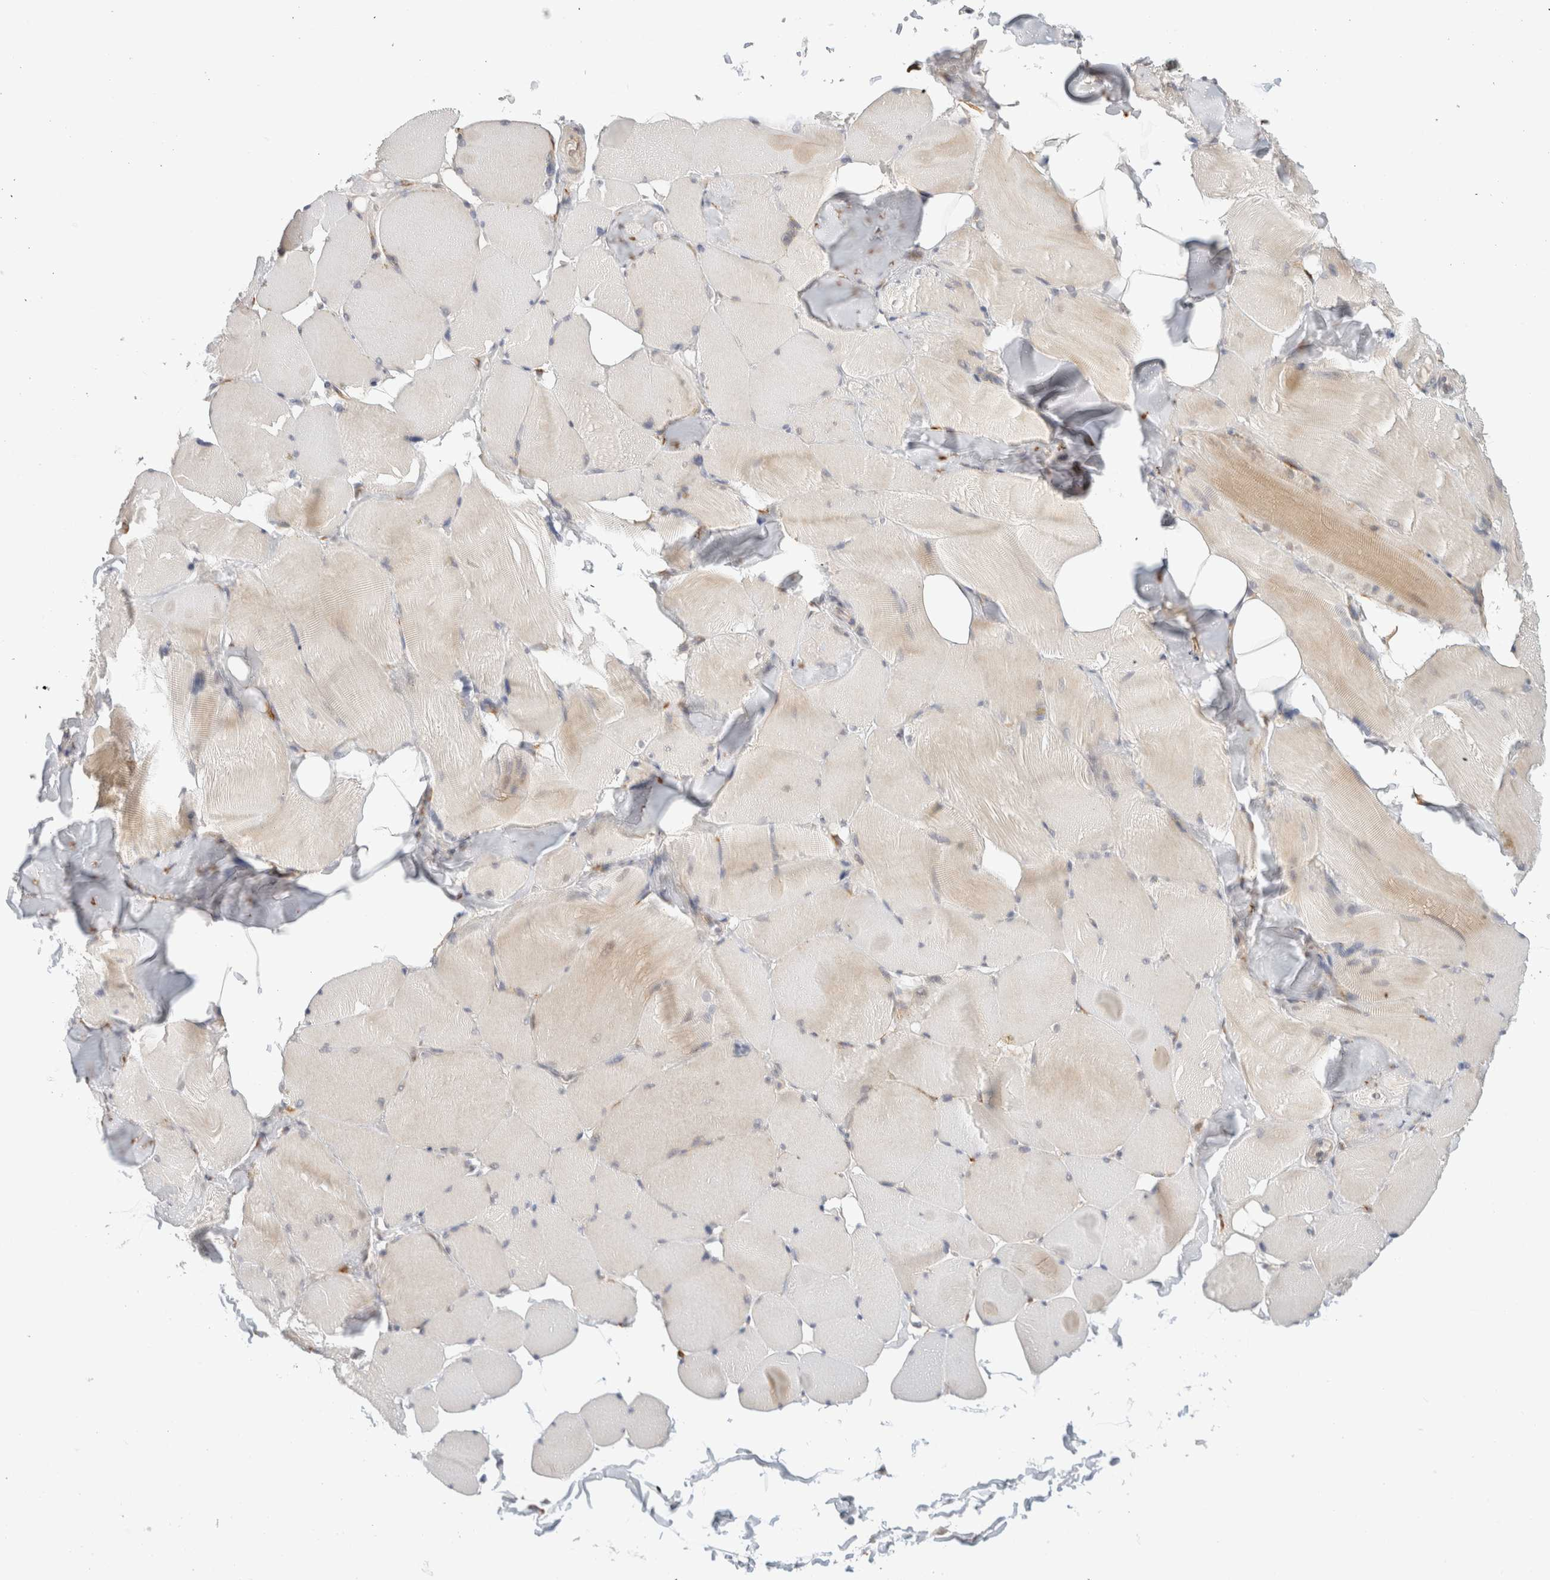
{"staining": {"intensity": "weak", "quantity": "<25%", "location": "cytoplasmic/membranous"}, "tissue": "skeletal muscle", "cell_type": "Myocytes", "image_type": "normal", "snomed": [{"axis": "morphology", "description": "Normal tissue, NOS"}, {"axis": "topography", "description": "Skin"}, {"axis": "topography", "description": "Skeletal muscle"}], "caption": "Myocytes show no significant protein staining in unremarkable skeletal muscle. Nuclei are stained in blue.", "gene": "HDLBP", "patient": {"sex": "male", "age": 83}}